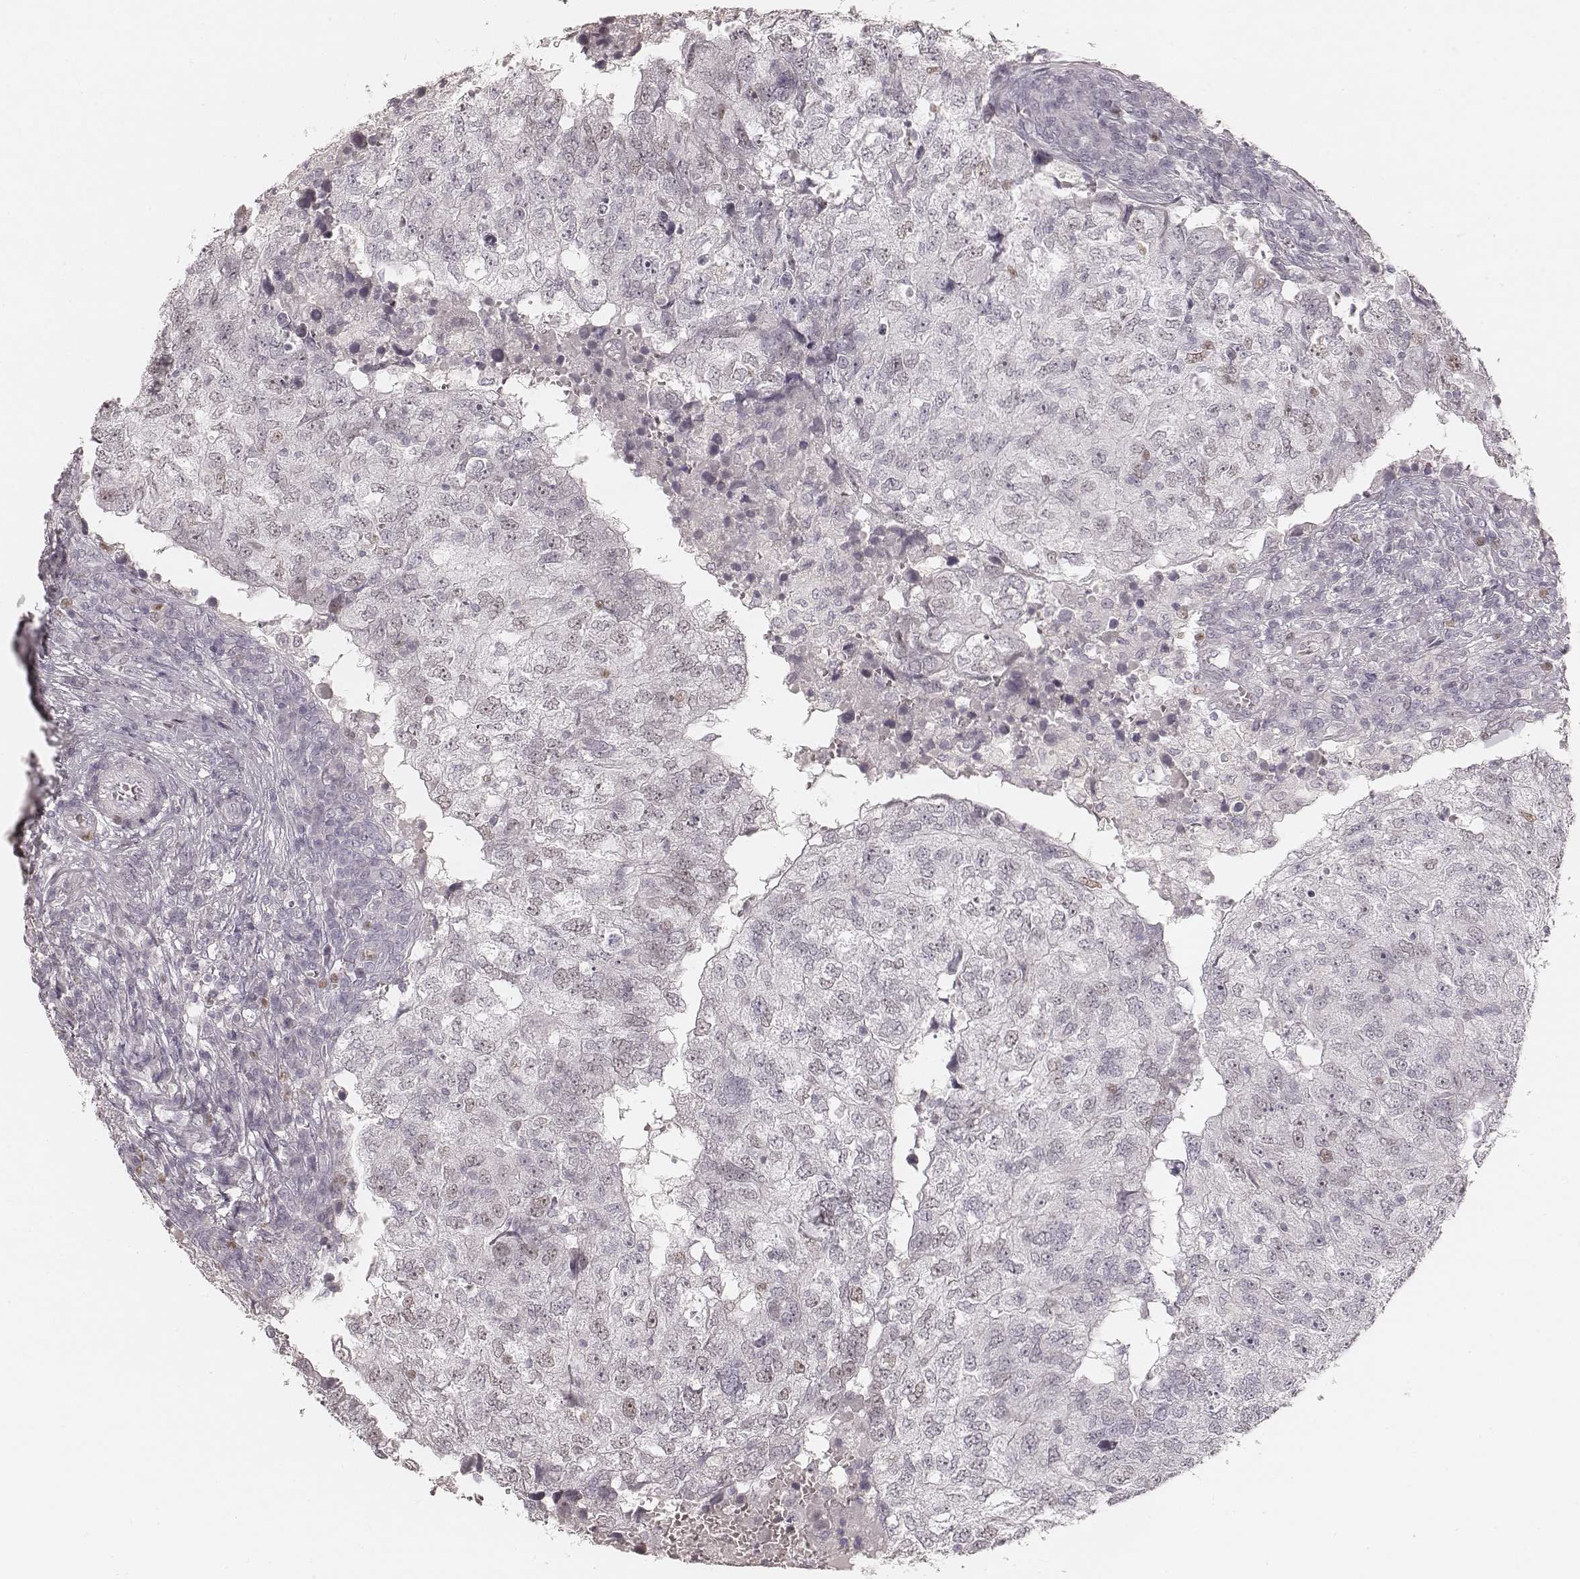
{"staining": {"intensity": "negative", "quantity": "none", "location": "none"}, "tissue": "breast cancer", "cell_type": "Tumor cells", "image_type": "cancer", "snomed": [{"axis": "morphology", "description": "Duct carcinoma"}, {"axis": "topography", "description": "Breast"}], "caption": "This is an IHC photomicrograph of breast cancer. There is no positivity in tumor cells.", "gene": "TEX37", "patient": {"sex": "female", "age": 30}}